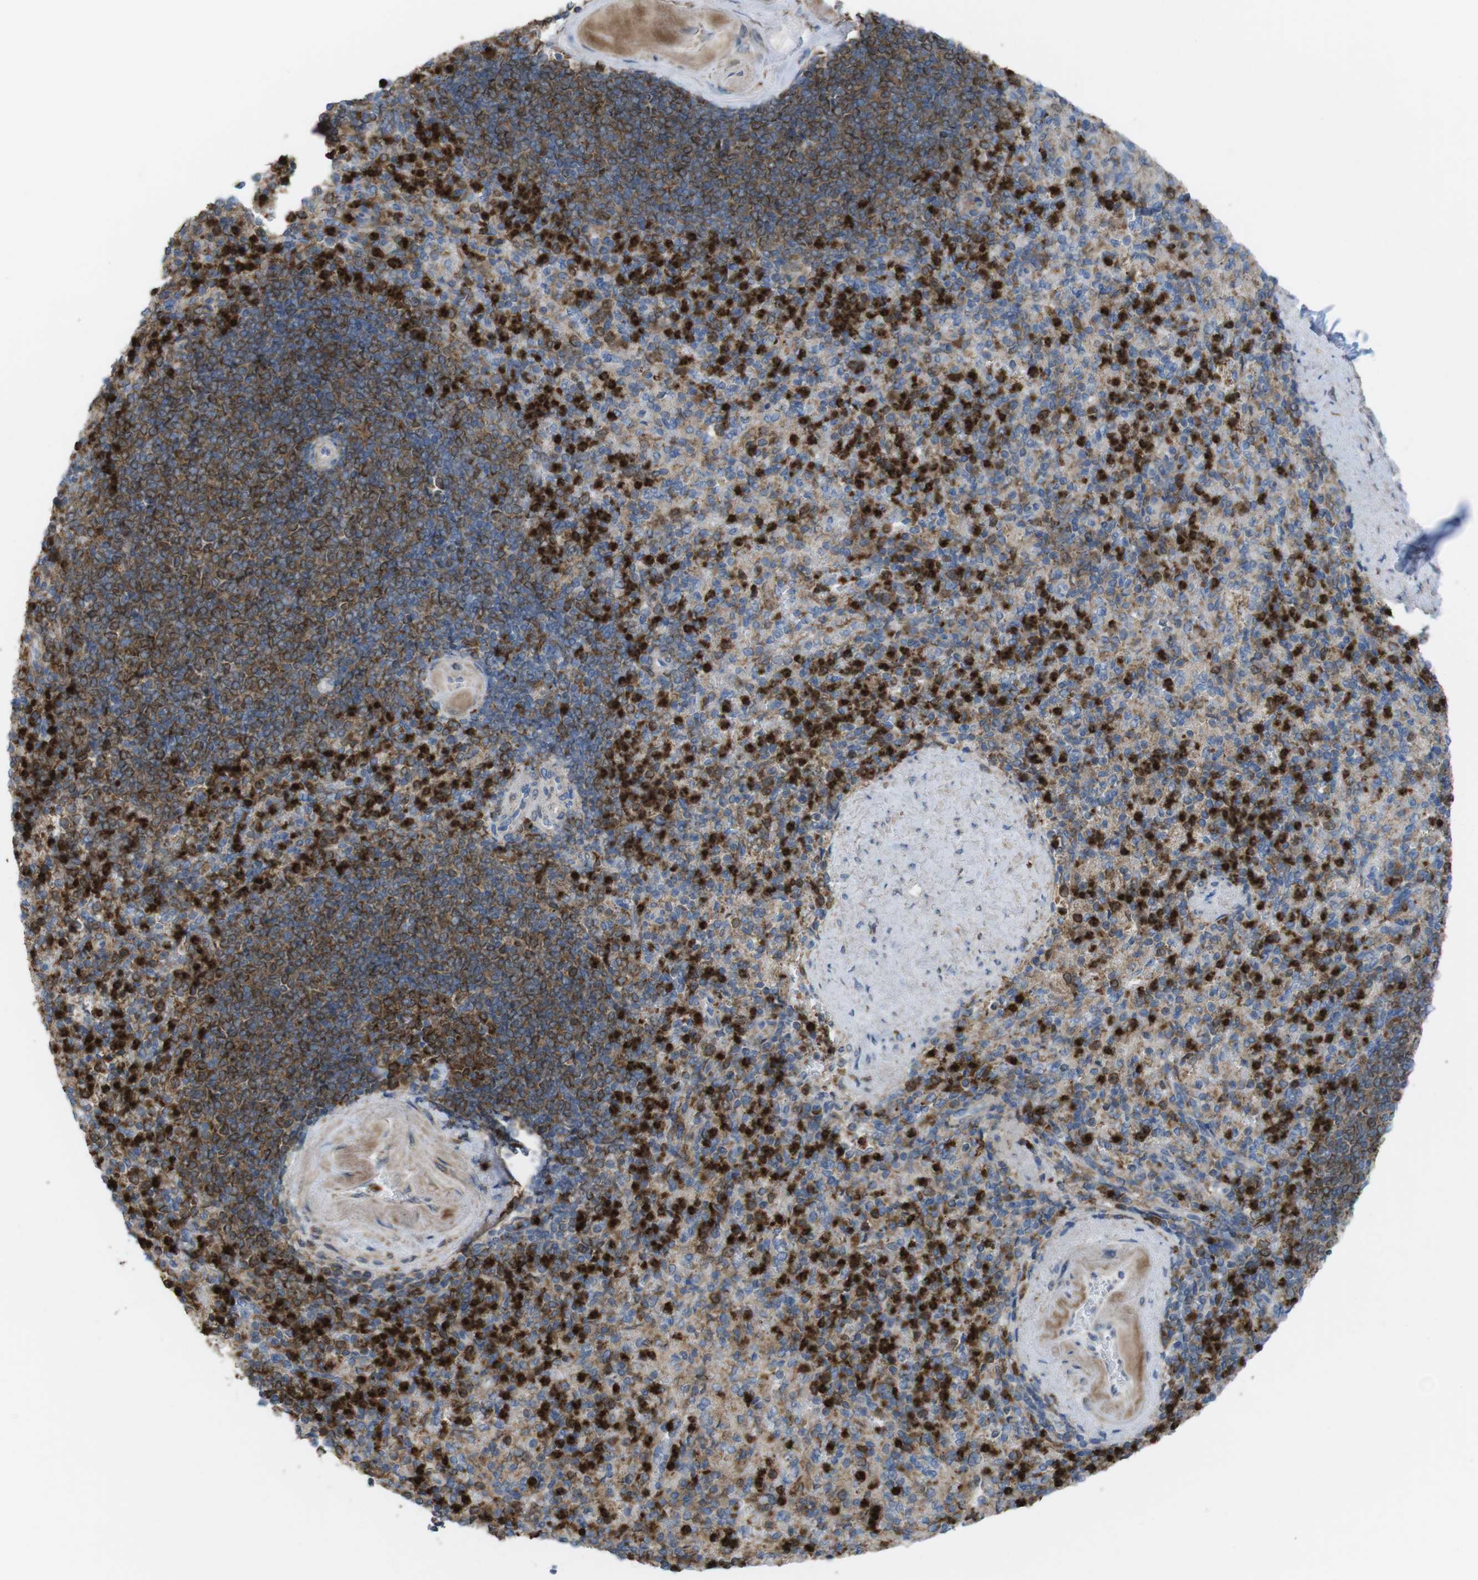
{"staining": {"intensity": "strong", "quantity": "25%-75%", "location": "cytoplasmic/membranous"}, "tissue": "spleen", "cell_type": "Cells in red pulp", "image_type": "normal", "snomed": [{"axis": "morphology", "description": "Normal tissue, NOS"}, {"axis": "topography", "description": "Spleen"}], "caption": "This is a micrograph of immunohistochemistry (IHC) staining of benign spleen, which shows strong positivity in the cytoplasmic/membranous of cells in red pulp.", "gene": "PRKCD", "patient": {"sex": "female", "age": 74}}